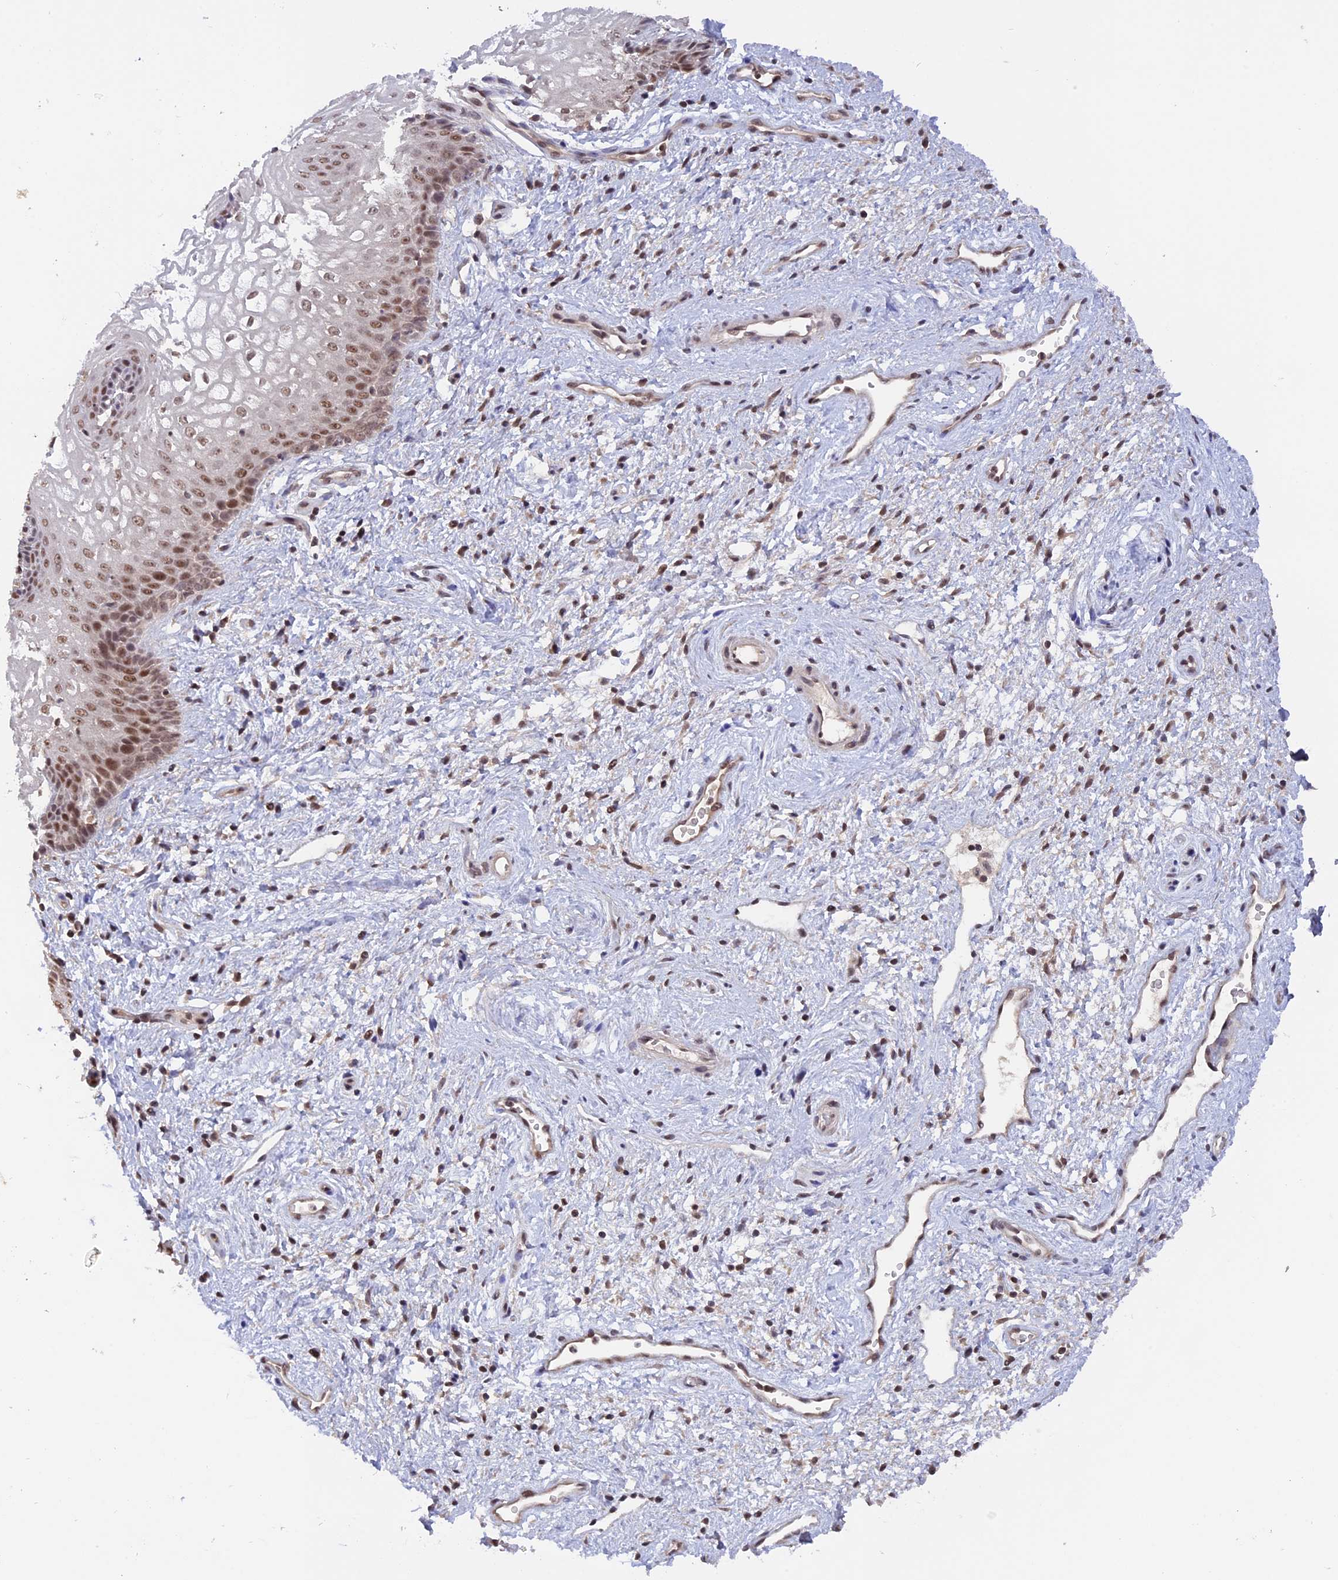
{"staining": {"intensity": "moderate", "quantity": ">75%", "location": "nuclear"}, "tissue": "vagina", "cell_type": "Squamous epithelial cells", "image_type": "normal", "snomed": [{"axis": "morphology", "description": "Normal tissue, NOS"}, {"axis": "topography", "description": "Vagina"}], "caption": "Immunohistochemical staining of normal vagina demonstrates moderate nuclear protein positivity in about >75% of squamous epithelial cells.", "gene": "RFC5", "patient": {"sex": "female", "age": 34}}